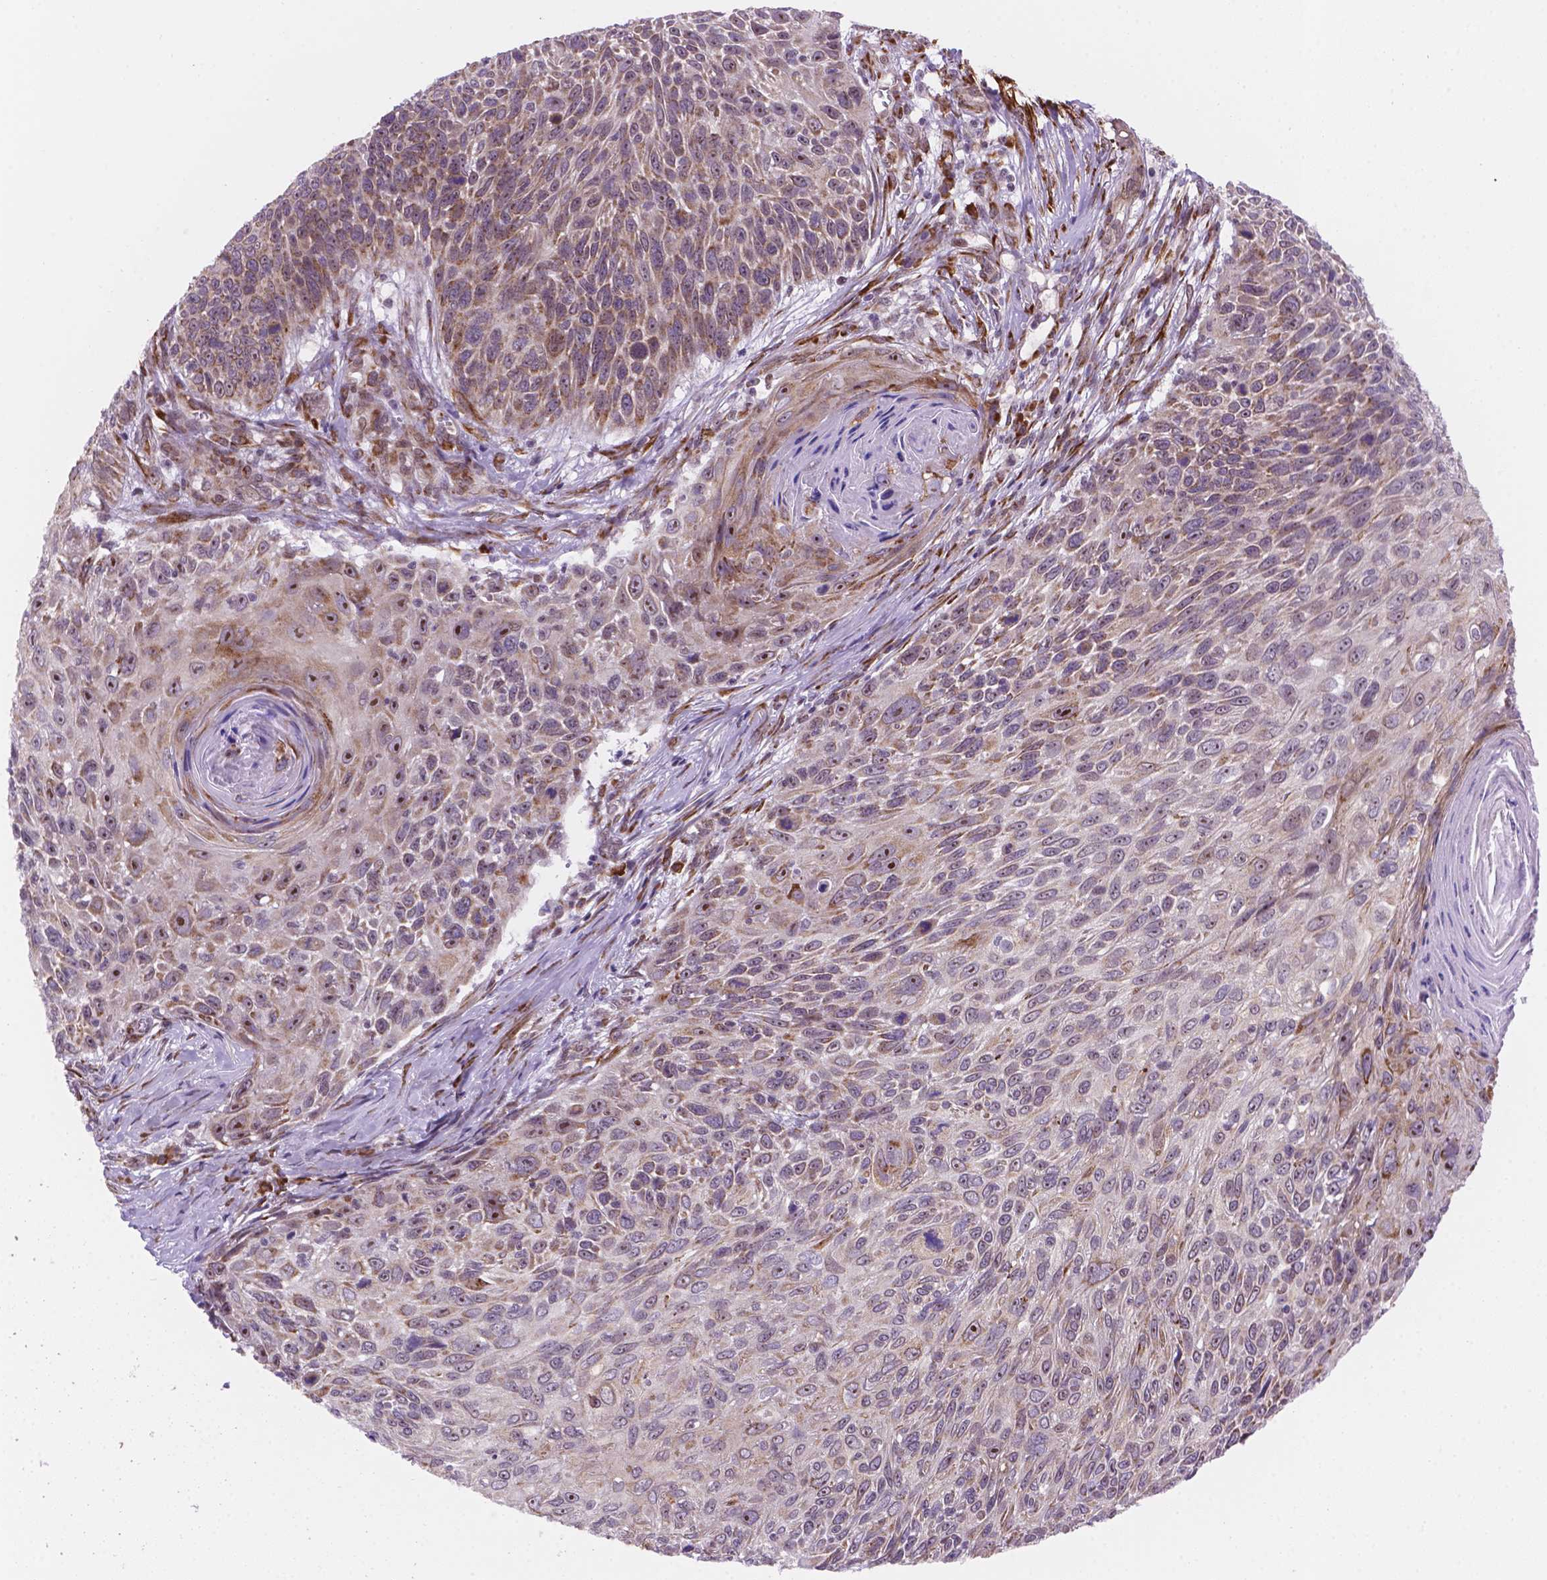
{"staining": {"intensity": "moderate", "quantity": "25%-75%", "location": "cytoplasmic/membranous,nuclear"}, "tissue": "skin cancer", "cell_type": "Tumor cells", "image_type": "cancer", "snomed": [{"axis": "morphology", "description": "Squamous cell carcinoma, NOS"}, {"axis": "topography", "description": "Skin"}], "caption": "Moderate cytoplasmic/membranous and nuclear protein expression is seen in about 25%-75% of tumor cells in skin cancer.", "gene": "FNIP1", "patient": {"sex": "male", "age": 92}}